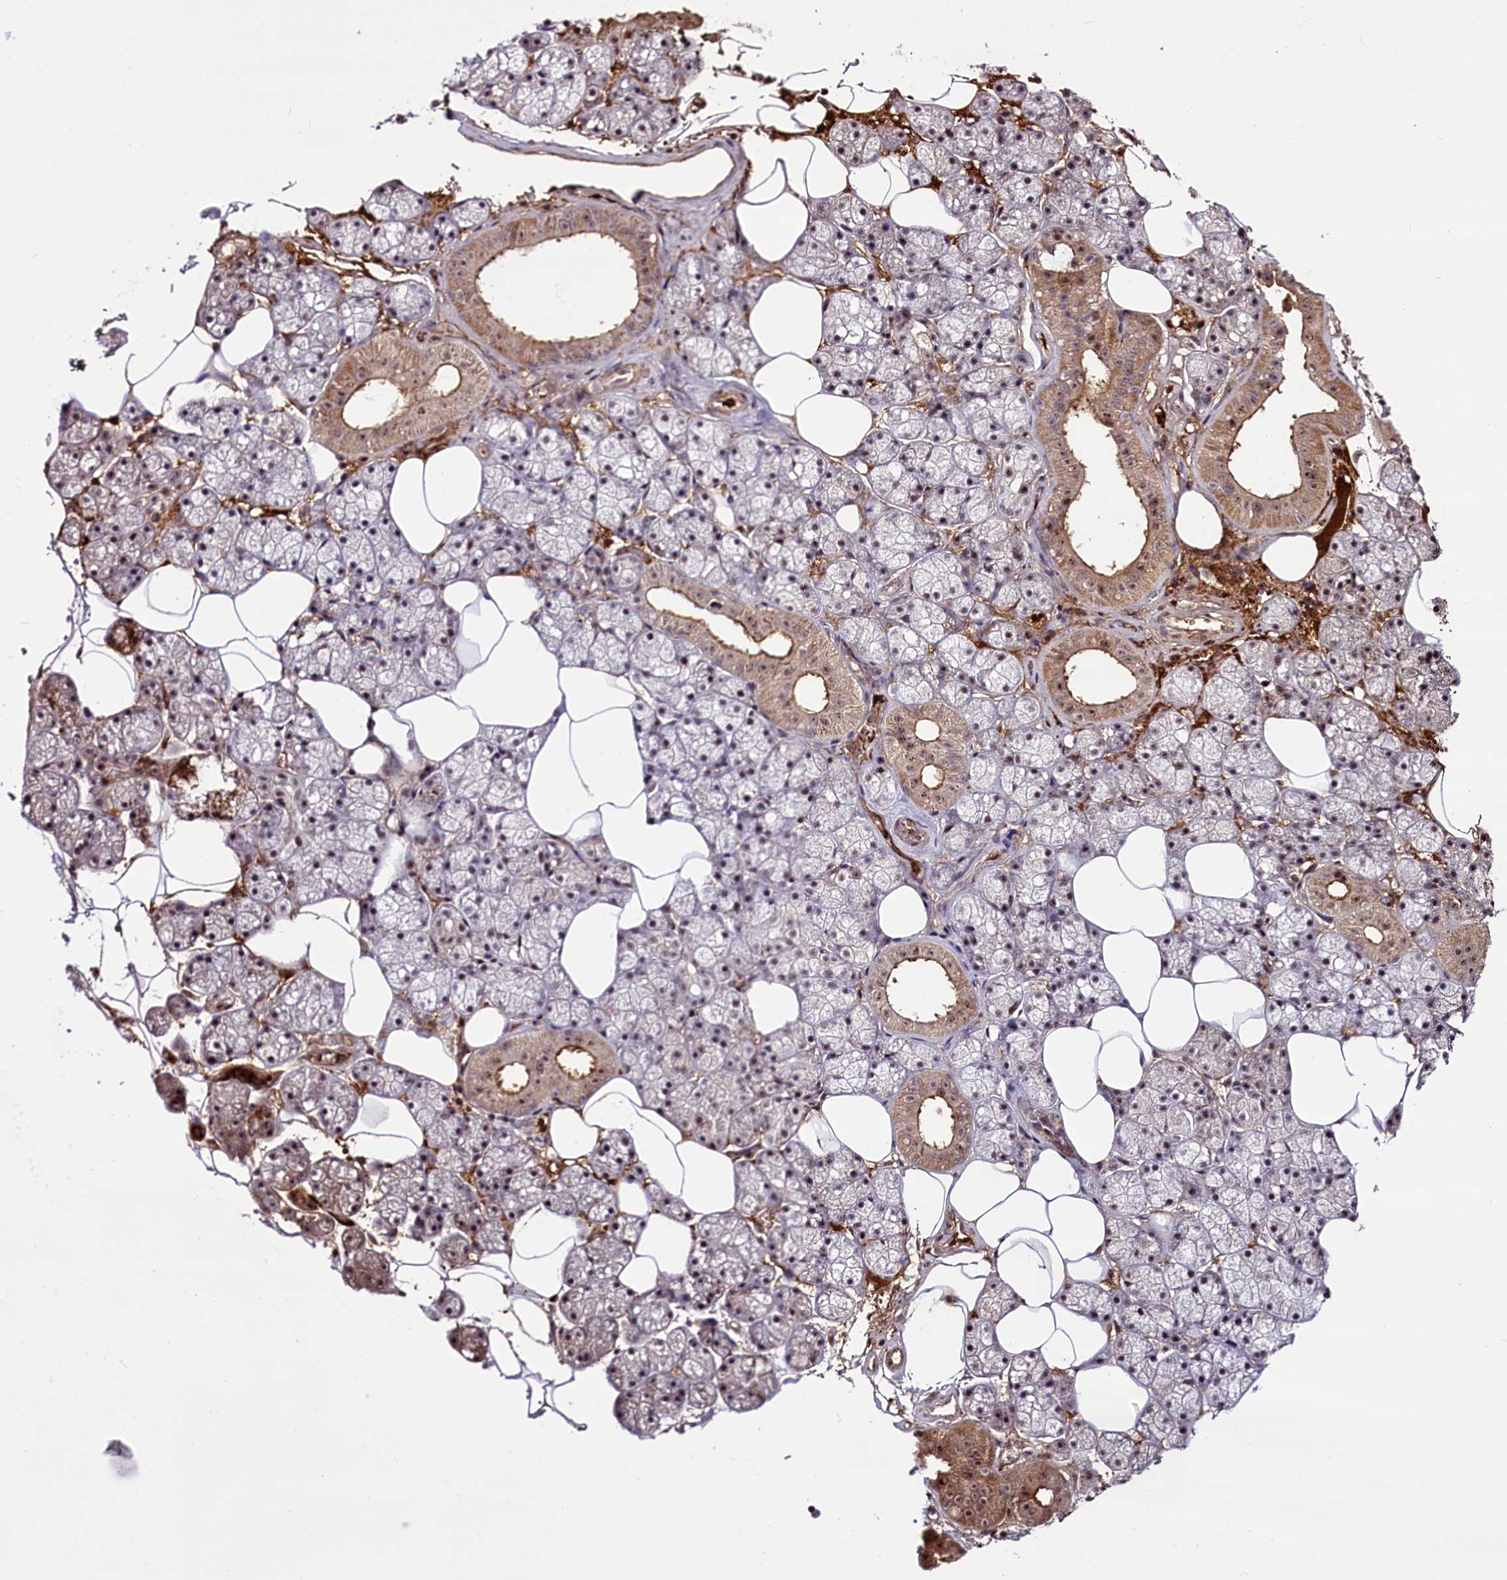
{"staining": {"intensity": "moderate", "quantity": "<25%", "location": "cytoplasmic/membranous,nuclear"}, "tissue": "salivary gland", "cell_type": "Glandular cells", "image_type": "normal", "snomed": [{"axis": "morphology", "description": "Normal tissue, NOS"}, {"axis": "topography", "description": "Salivary gland"}], "caption": "Protein staining demonstrates moderate cytoplasmic/membranous,nuclear positivity in about <25% of glandular cells in unremarkable salivary gland. (DAB IHC, brown staining for protein, blue staining for nuclei).", "gene": "SUSD3", "patient": {"sex": "male", "age": 62}}